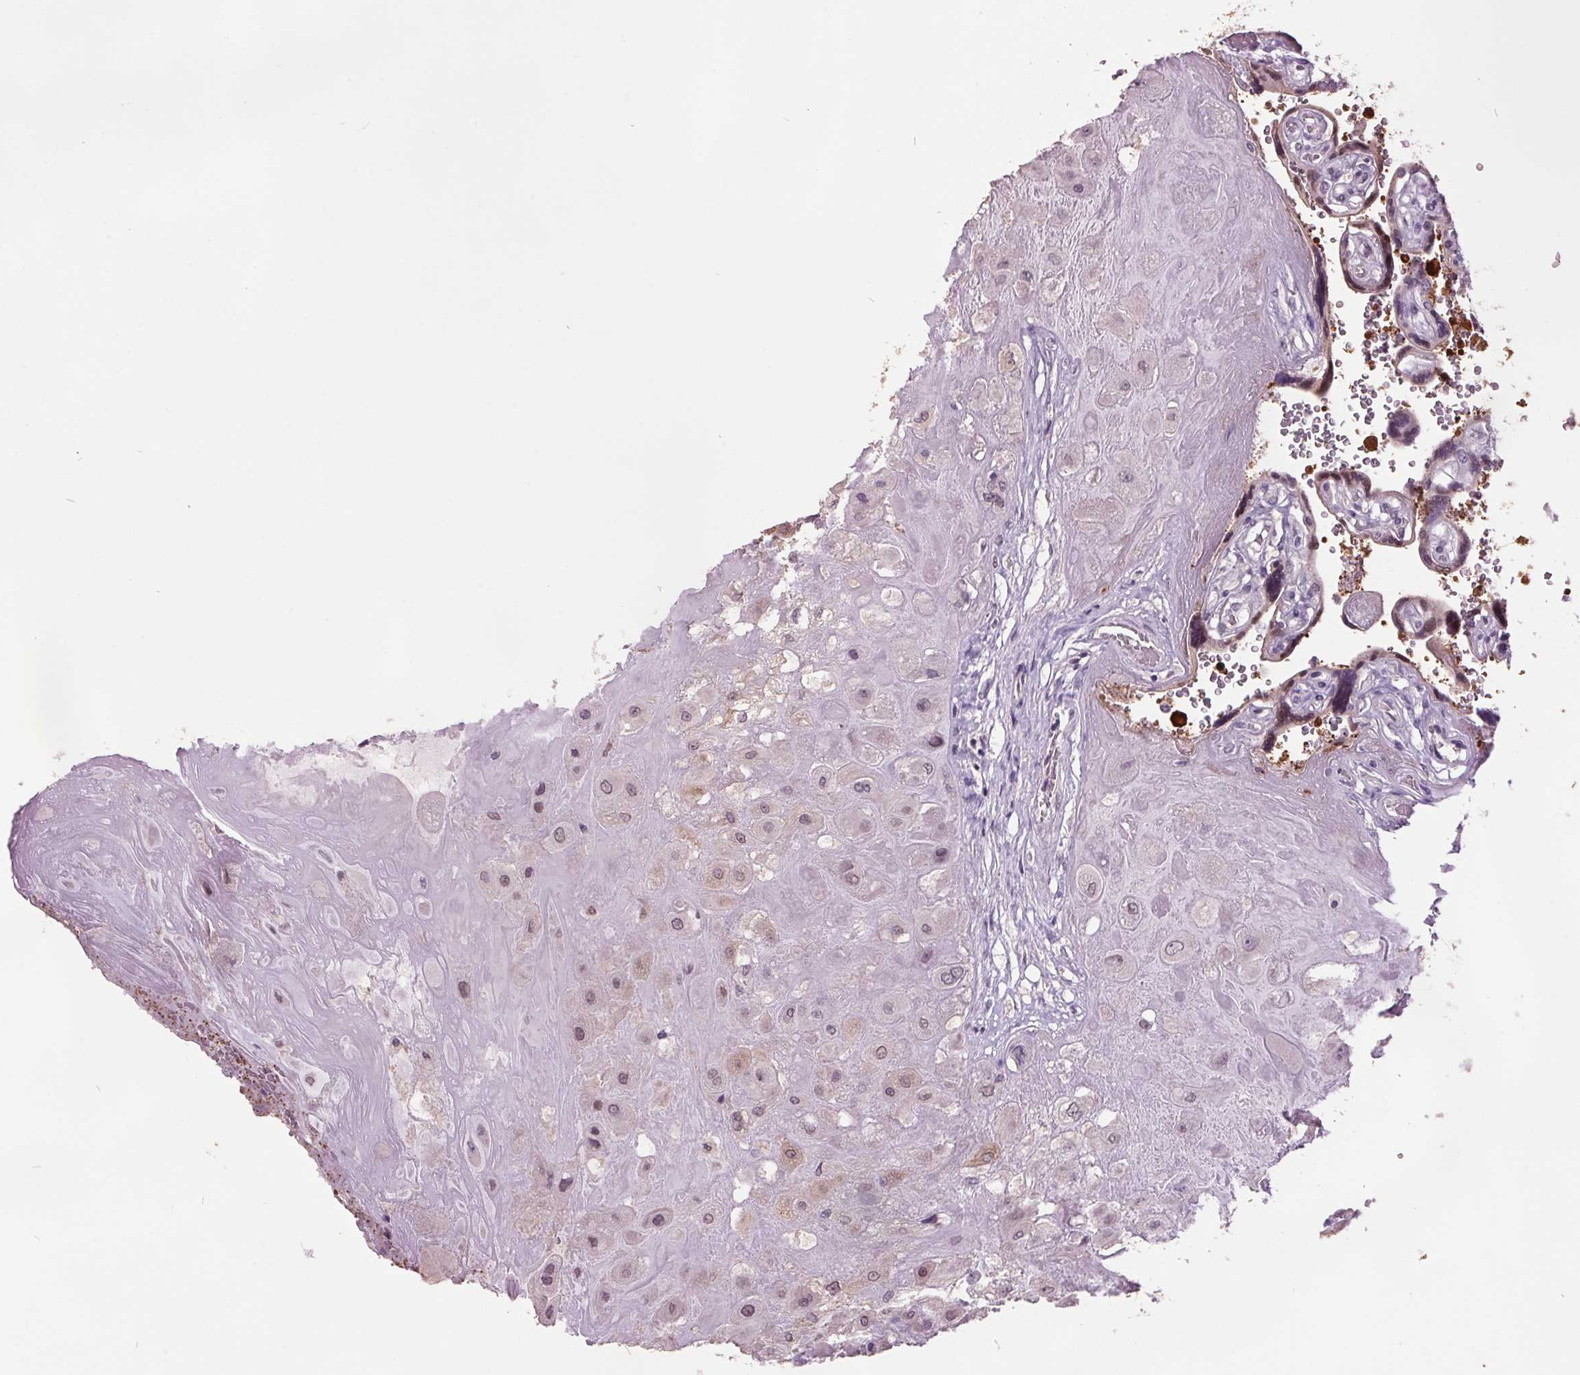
{"staining": {"intensity": "weak", "quantity": "25%-75%", "location": "nuclear"}, "tissue": "placenta", "cell_type": "Decidual cells", "image_type": "normal", "snomed": [{"axis": "morphology", "description": "Normal tissue, NOS"}, {"axis": "topography", "description": "Placenta"}], "caption": "Benign placenta exhibits weak nuclear positivity in about 25%-75% of decidual cells, visualized by immunohistochemistry. (DAB (3,3'-diaminobenzidine) IHC with brightfield microscopy, high magnification).", "gene": "C2orf16", "patient": {"sex": "female", "age": 32}}